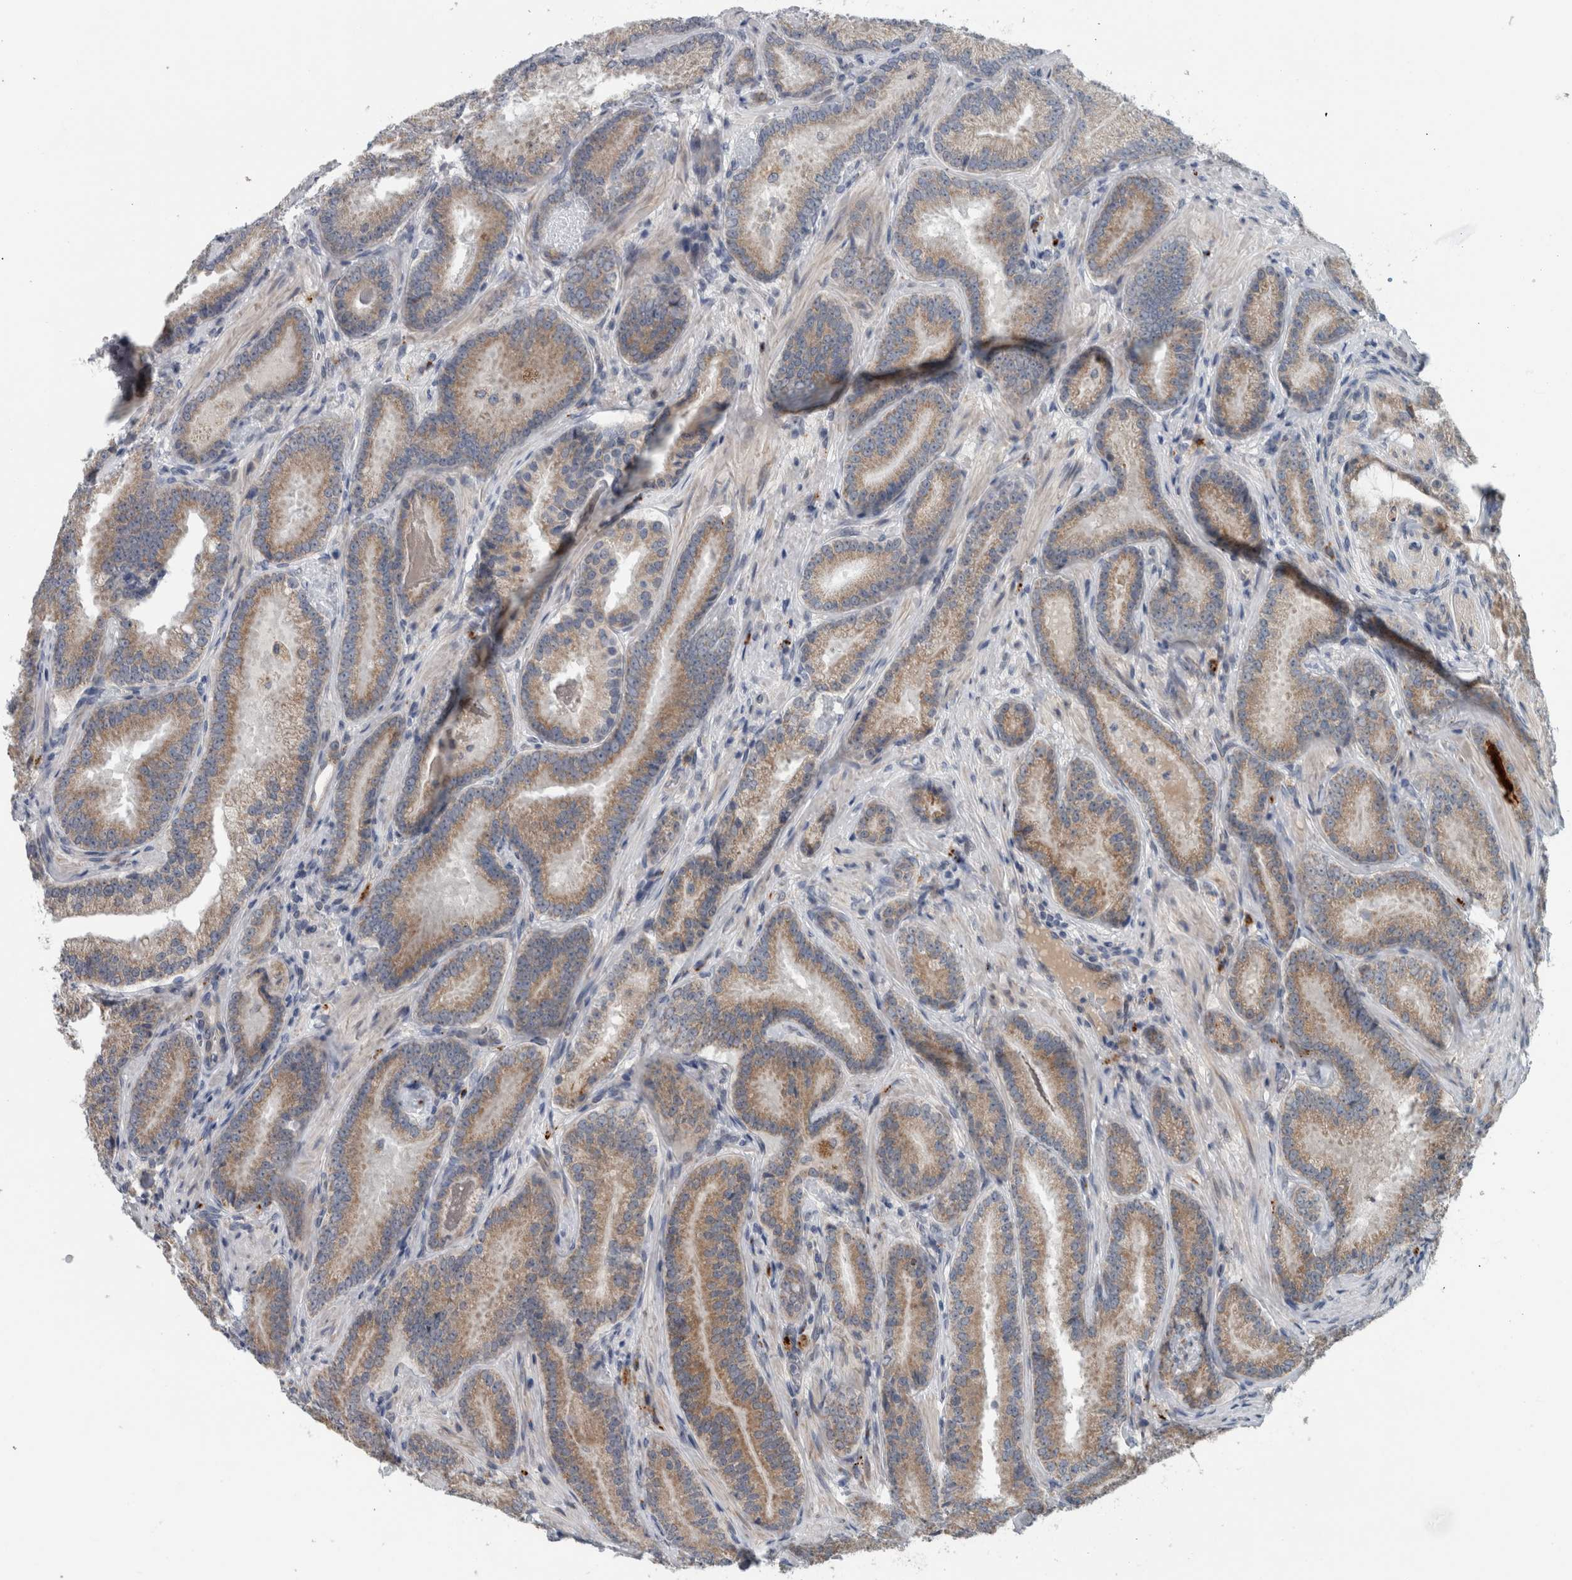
{"staining": {"intensity": "weak", "quantity": ">75%", "location": "cytoplasmic/membranous"}, "tissue": "prostate cancer", "cell_type": "Tumor cells", "image_type": "cancer", "snomed": [{"axis": "morphology", "description": "Adenocarcinoma, Low grade"}, {"axis": "topography", "description": "Prostate"}], "caption": "Brown immunohistochemical staining in prostate adenocarcinoma (low-grade) shows weak cytoplasmic/membranous positivity in approximately >75% of tumor cells. Using DAB (brown) and hematoxylin (blue) stains, captured at high magnification using brightfield microscopy.", "gene": "GBA2", "patient": {"sex": "male", "age": 51}}